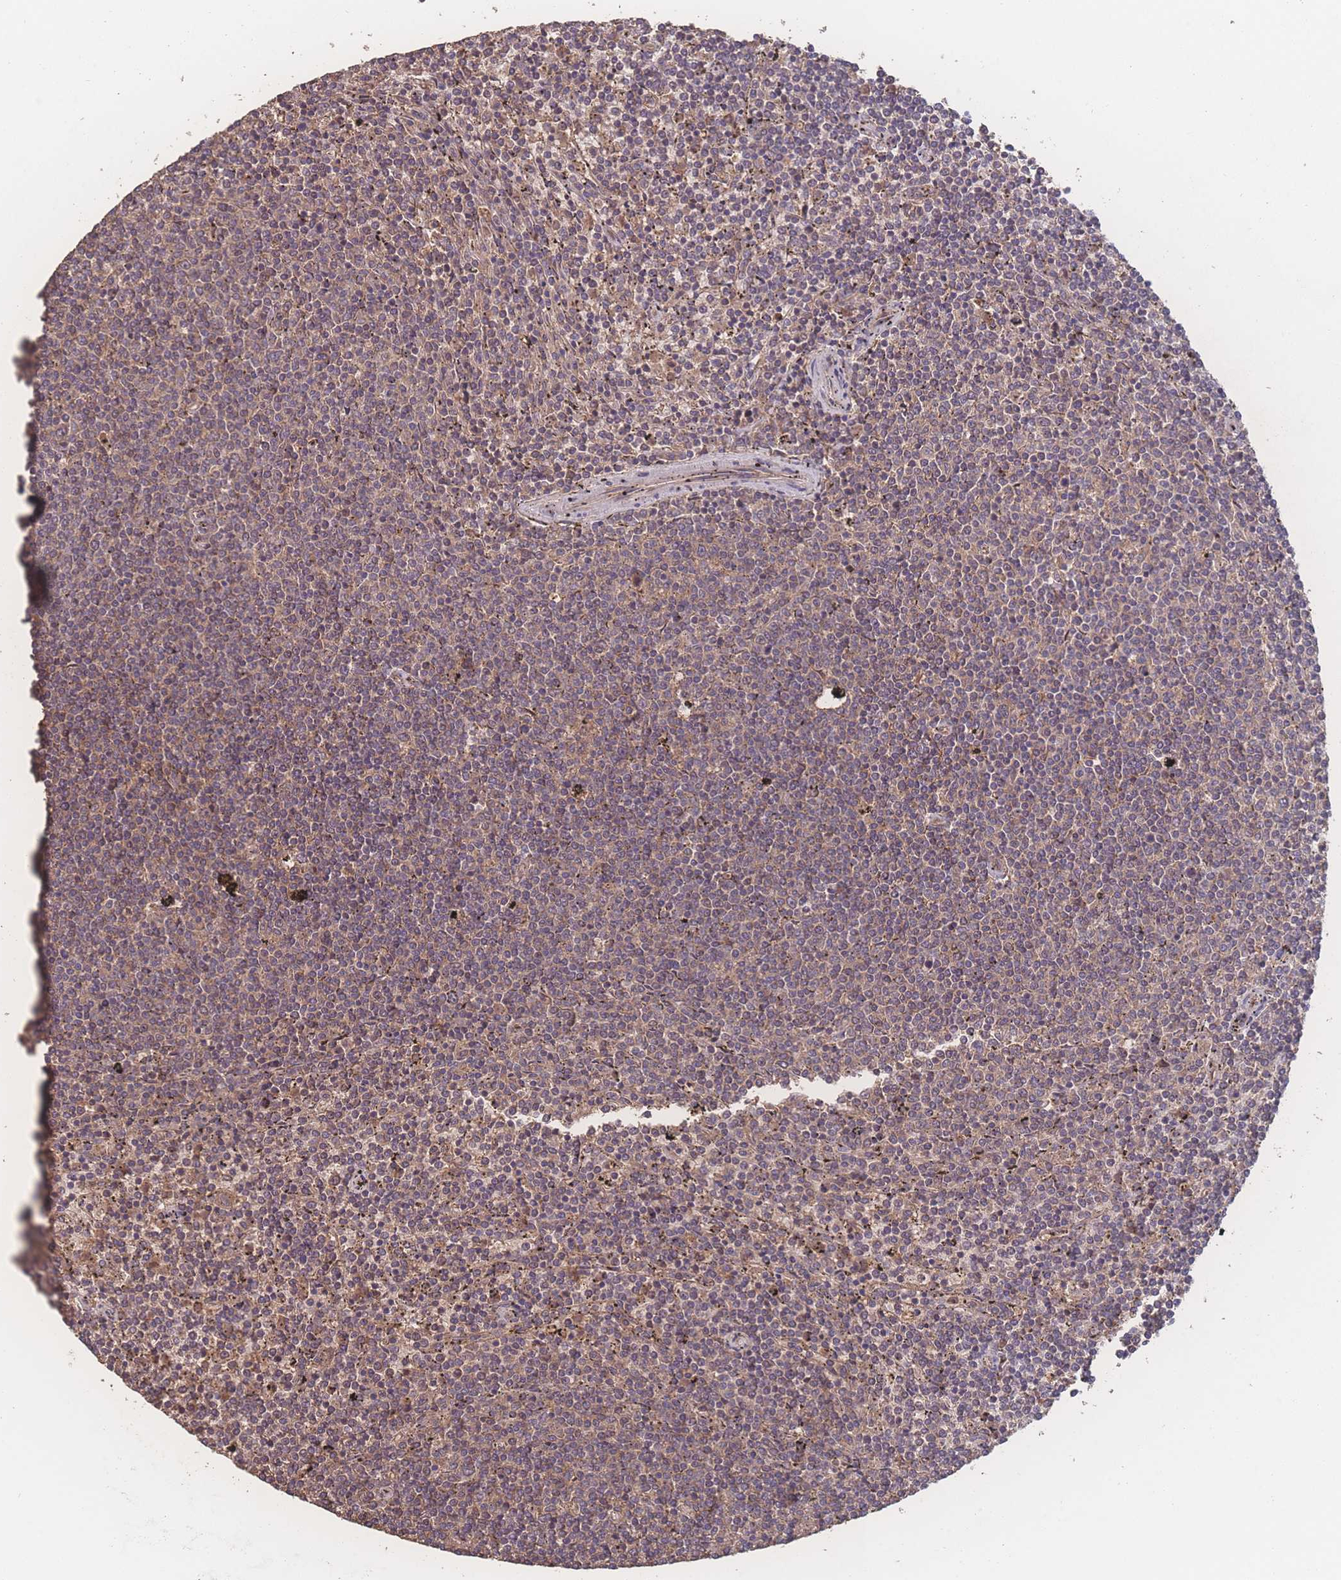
{"staining": {"intensity": "weak", "quantity": "25%-75%", "location": "cytoplasmic/membranous"}, "tissue": "lymphoma", "cell_type": "Tumor cells", "image_type": "cancer", "snomed": [{"axis": "morphology", "description": "Malignant lymphoma, non-Hodgkin's type, Low grade"}, {"axis": "topography", "description": "Spleen"}], "caption": "The immunohistochemical stain shows weak cytoplasmic/membranous staining in tumor cells of lymphoma tissue.", "gene": "ATXN10", "patient": {"sex": "female", "age": 50}}